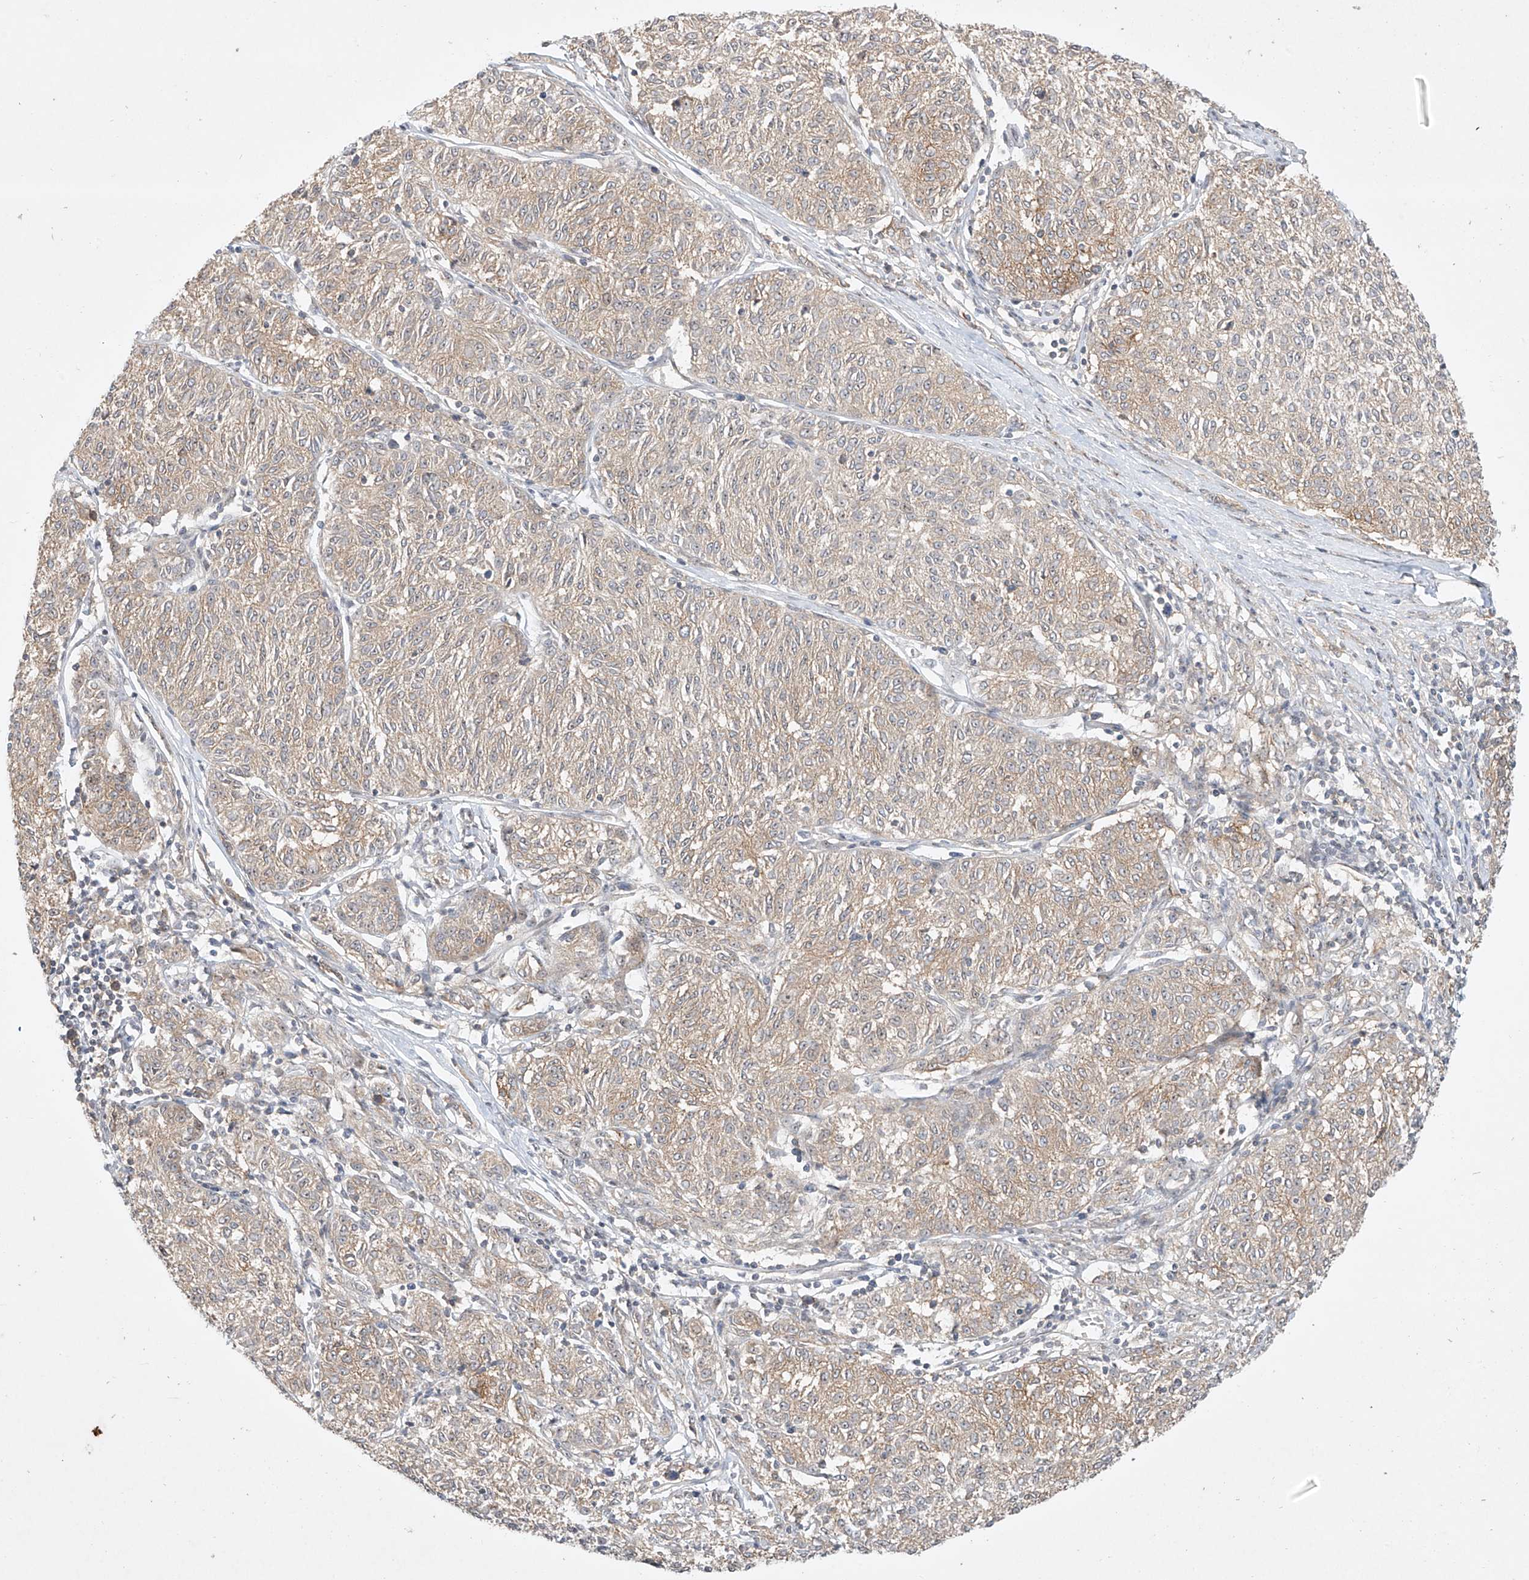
{"staining": {"intensity": "weak", "quantity": "25%-75%", "location": "cytoplasmic/membranous"}, "tissue": "melanoma", "cell_type": "Tumor cells", "image_type": "cancer", "snomed": [{"axis": "morphology", "description": "Malignant melanoma, NOS"}, {"axis": "topography", "description": "Skin"}], "caption": "This image exhibits immunohistochemistry staining of melanoma, with low weak cytoplasmic/membranous expression in approximately 25%-75% of tumor cells.", "gene": "TASP1", "patient": {"sex": "female", "age": 72}}